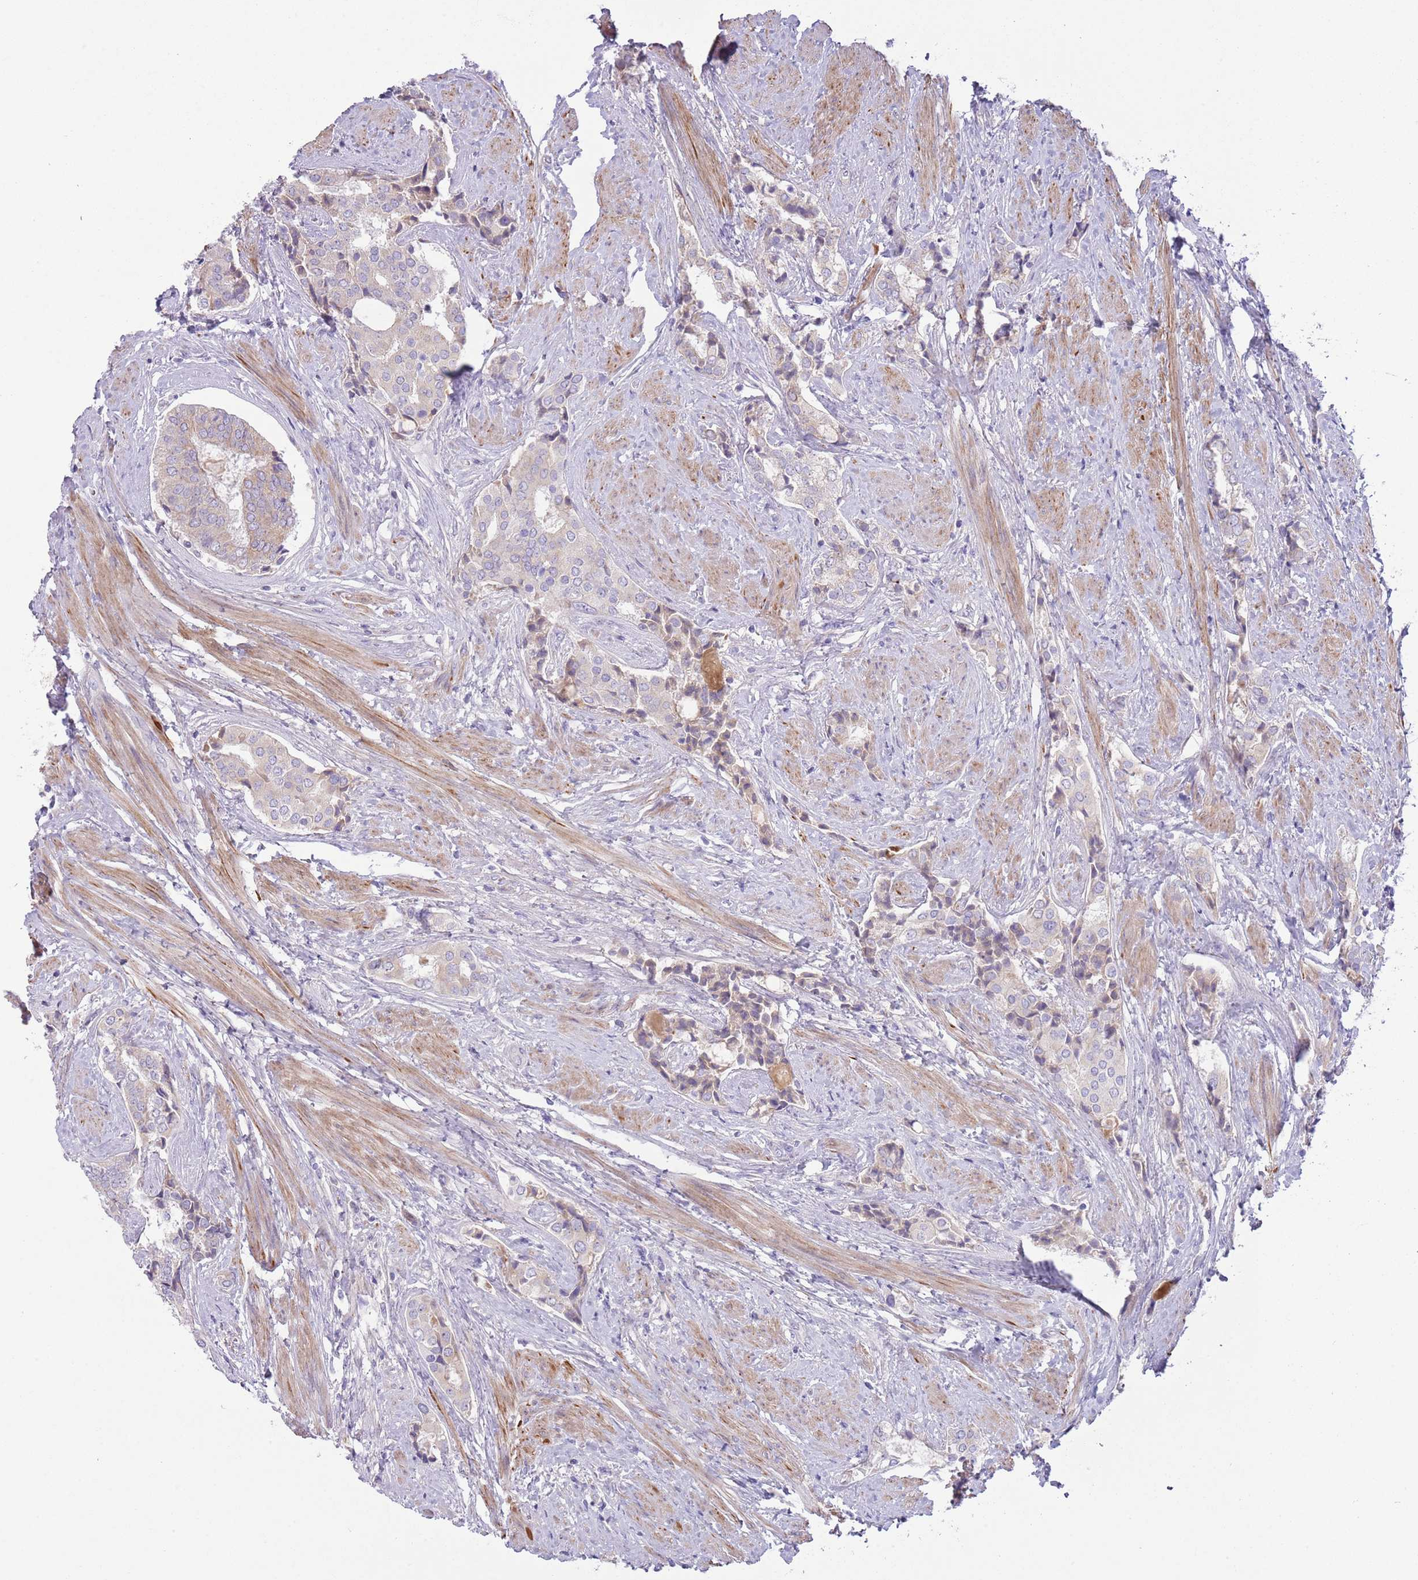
{"staining": {"intensity": "weak", "quantity": "<25%", "location": "cytoplasmic/membranous"}, "tissue": "prostate cancer", "cell_type": "Tumor cells", "image_type": "cancer", "snomed": [{"axis": "morphology", "description": "Adenocarcinoma, High grade"}, {"axis": "topography", "description": "Prostate"}], "caption": "Tumor cells are negative for brown protein staining in prostate cancer (high-grade adenocarcinoma).", "gene": "CFH", "patient": {"sex": "male", "age": 71}}